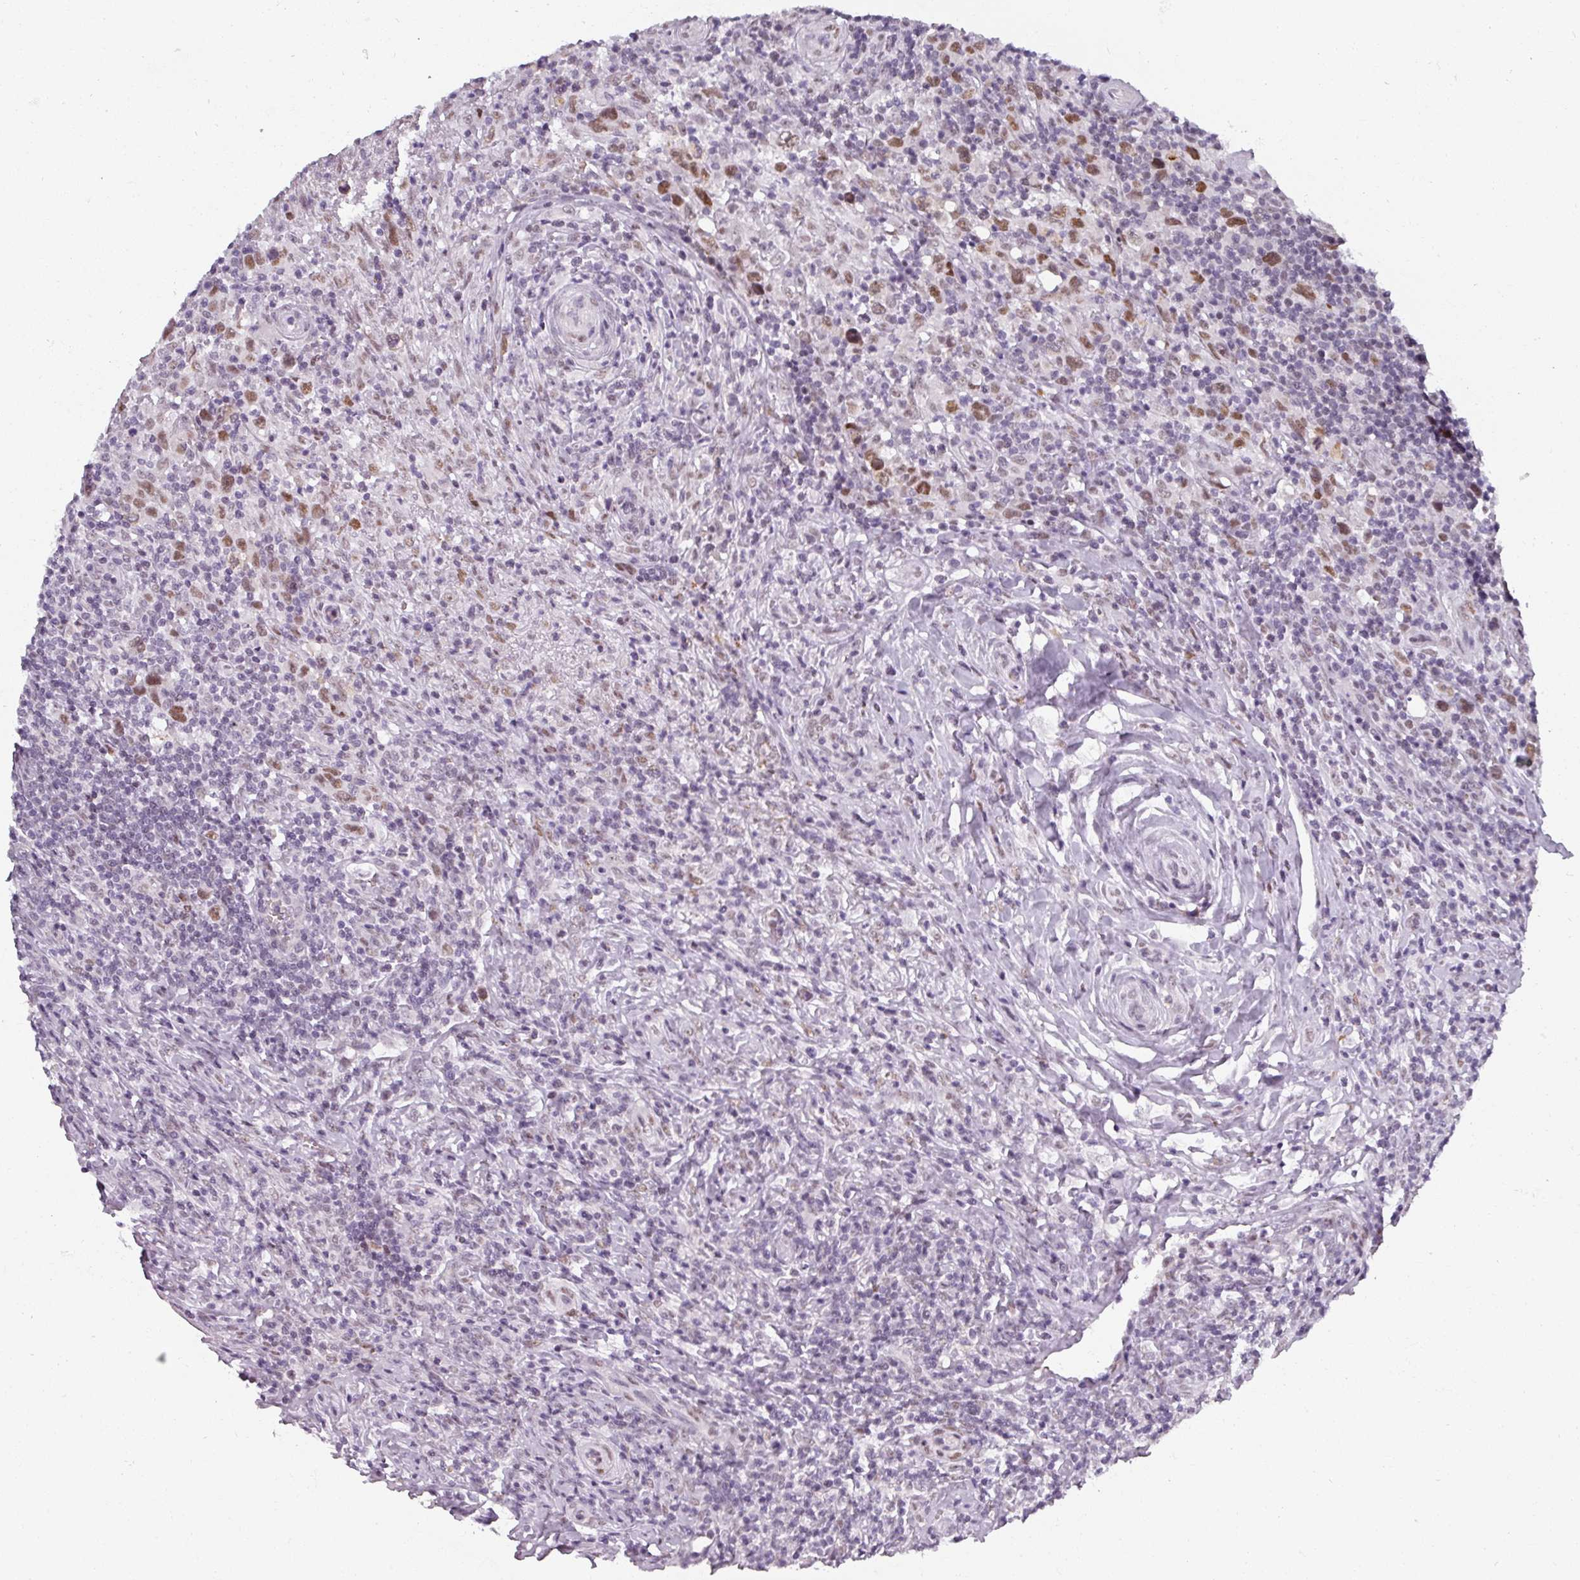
{"staining": {"intensity": "negative", "quantity": "none", "location": "none"}, "tissue": "lymphoma", "cell_type": "Tumor cells", "image_type": "cancer", "snomed": [{"axis": "morphology", "description": "Hodgkin's disease, NOS"}, {"axis": "topography", "description": "Lymph node"}], "caption": "Tumor cells are negative for brown protein staining in Hodgkin's disease.", "gene": "RIPOR3", "patient": {"sex": "female", "age": 18}}